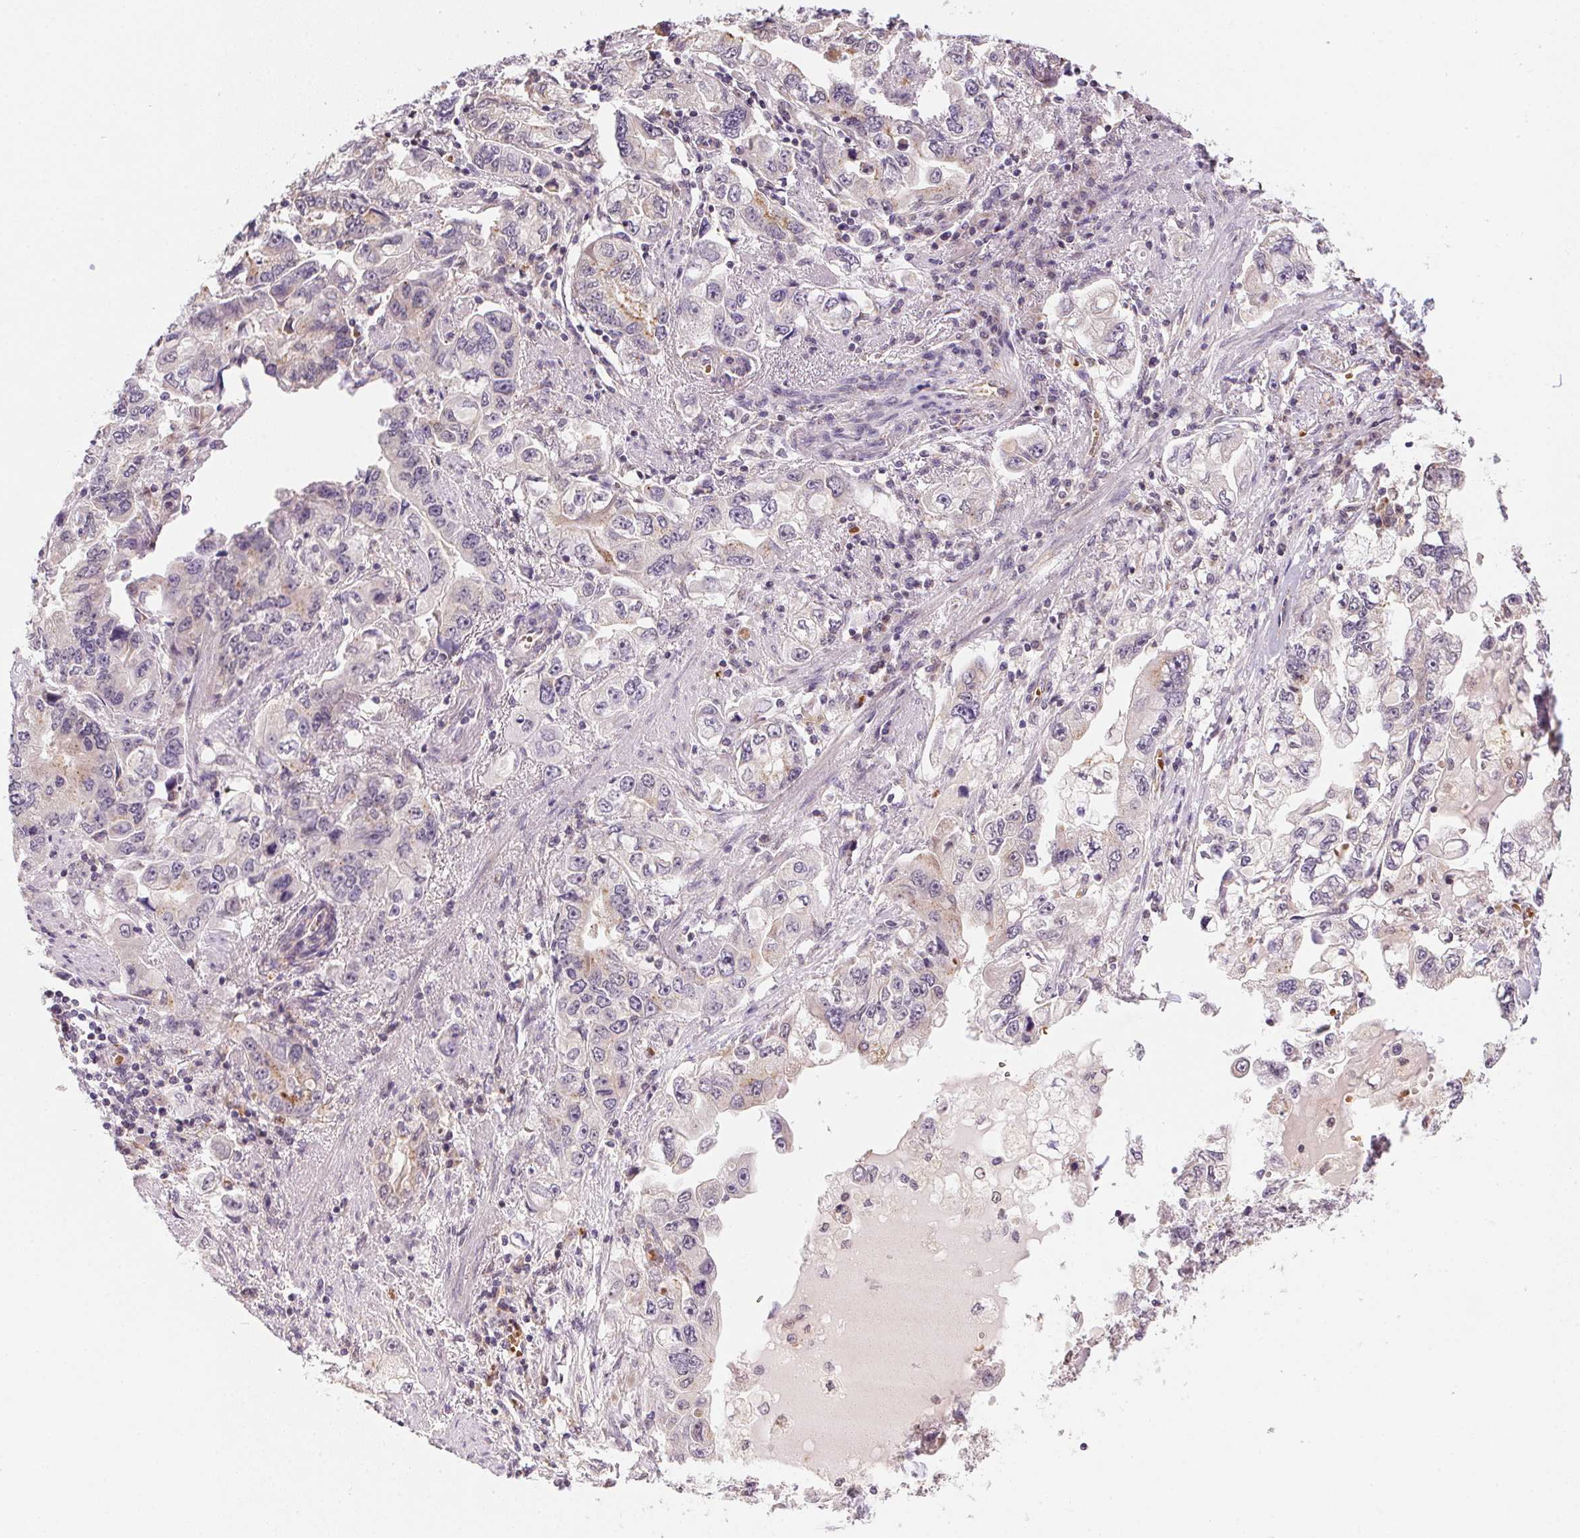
{"staining": {"intensity": "negative", "quantity": "none", "location": "none"}, "tissue": "stomach cancer", "cell_type": "Tumor cells", "image_type": "cancer", "snomed": [{"axis": "morphology", "description": "Adenocarcinoma, NOS"}, {"axis": "topography", "description": "Stomach, lower"}], "caption": "DAB immunohistochemical staining of human stomach adenocarcinoma reveals no significant expression in tumor cells.", "gene": "METTL13", "patient": {"sex": "female", "age": 93}}